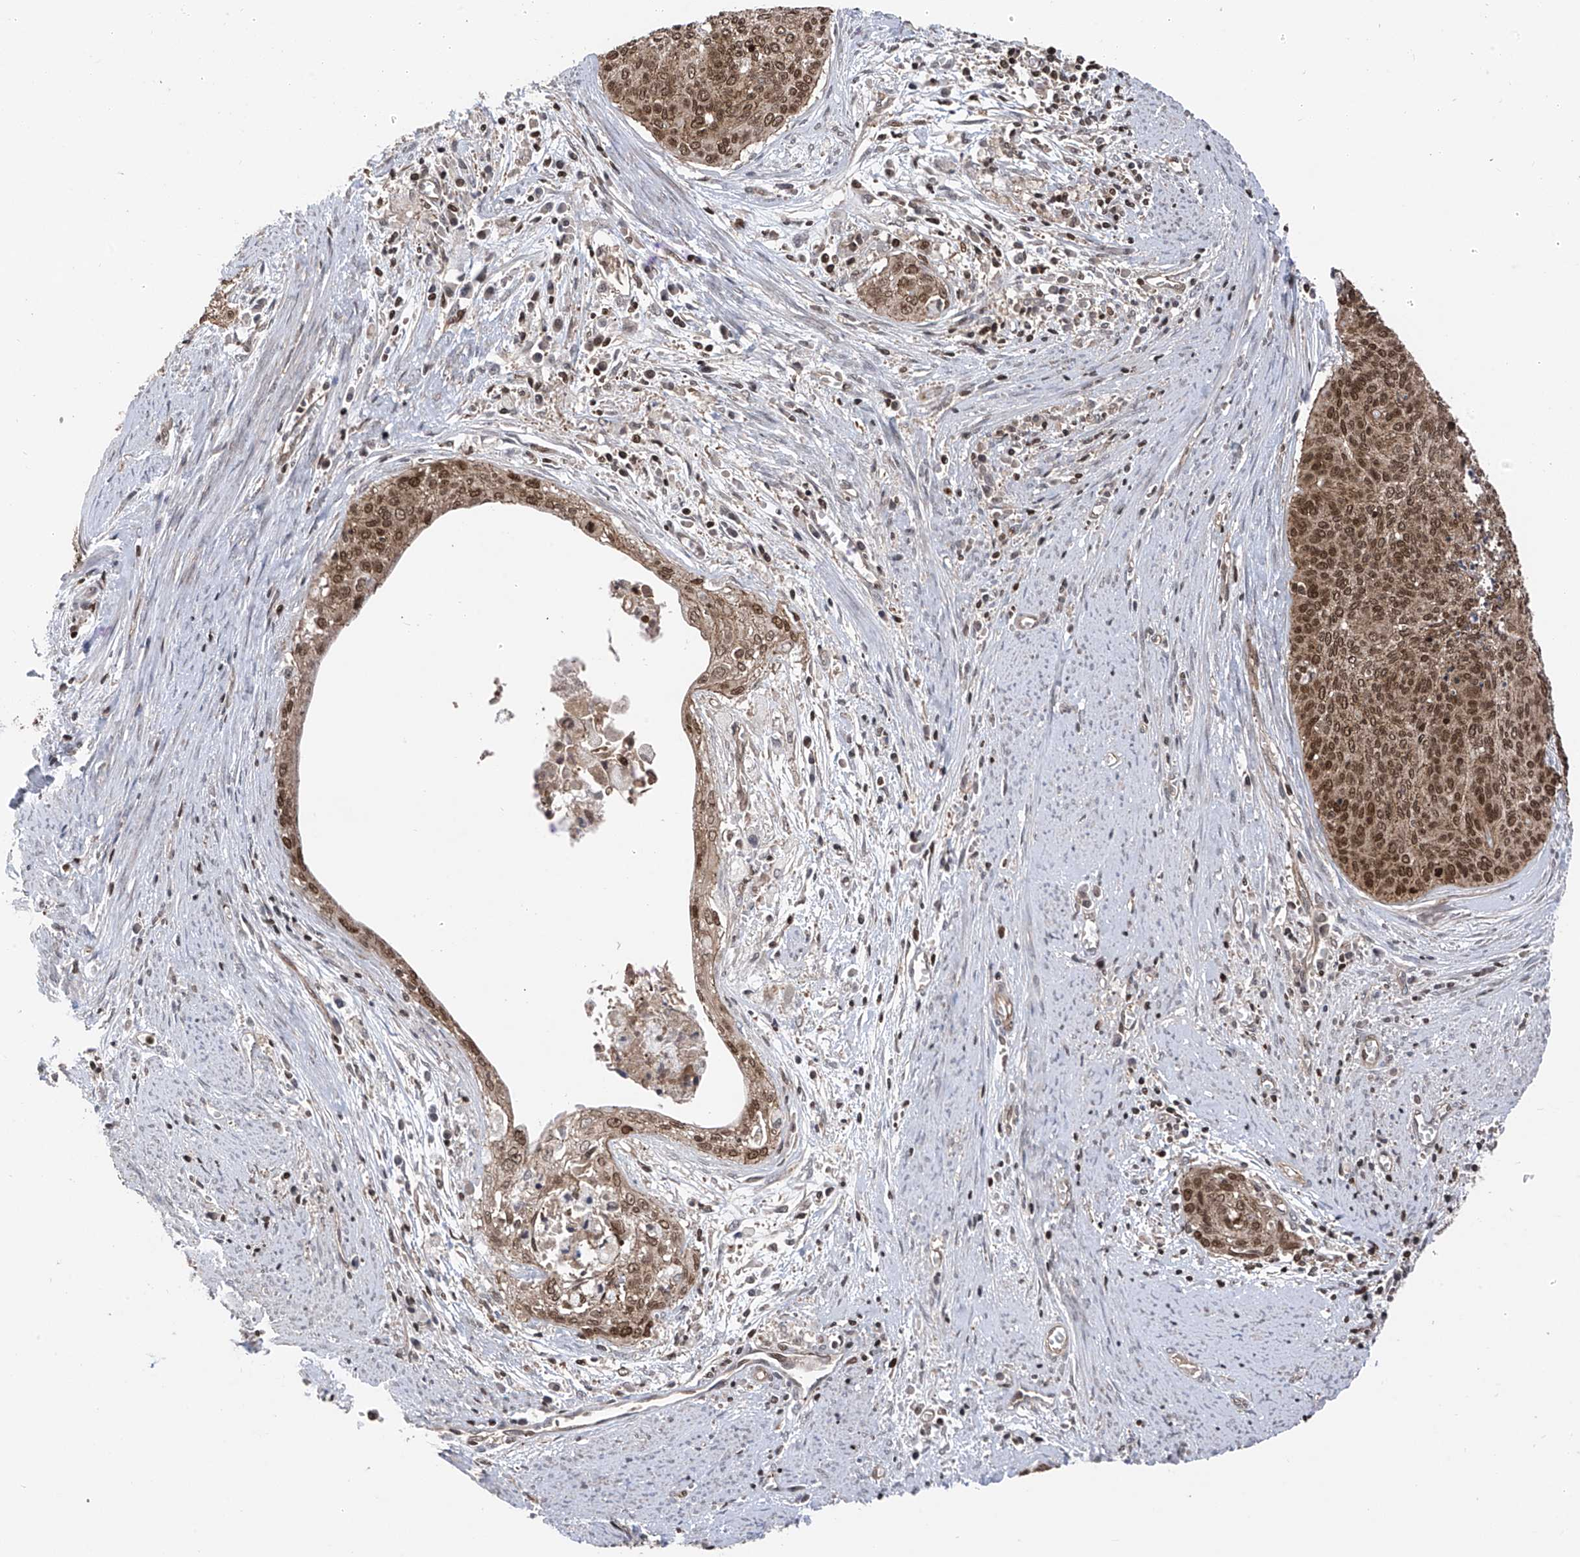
{"staining": {"intensity": "strong", "quantity": "25%-75%", "location": "cytoplasmic/membranous,nuclear"}, "tissue": "cervical cancer", "cell_type": "Tumor cells", "image_type": "cancer", "snomed": [{"axis": "morphology", "description": "Squamous cell carcinoma, NOS"}, {"axis": "topography", "description": "Cervix"}], "caption": "An image showing strong cytoplasmic/membranous and nuclear staining in about 25%-75% of tumor cells in cervical cancer, as visualized by brown immunohistochemical staining.", "gene": "DNAJC9", "patient": {"sex": "female", "age": 55}}